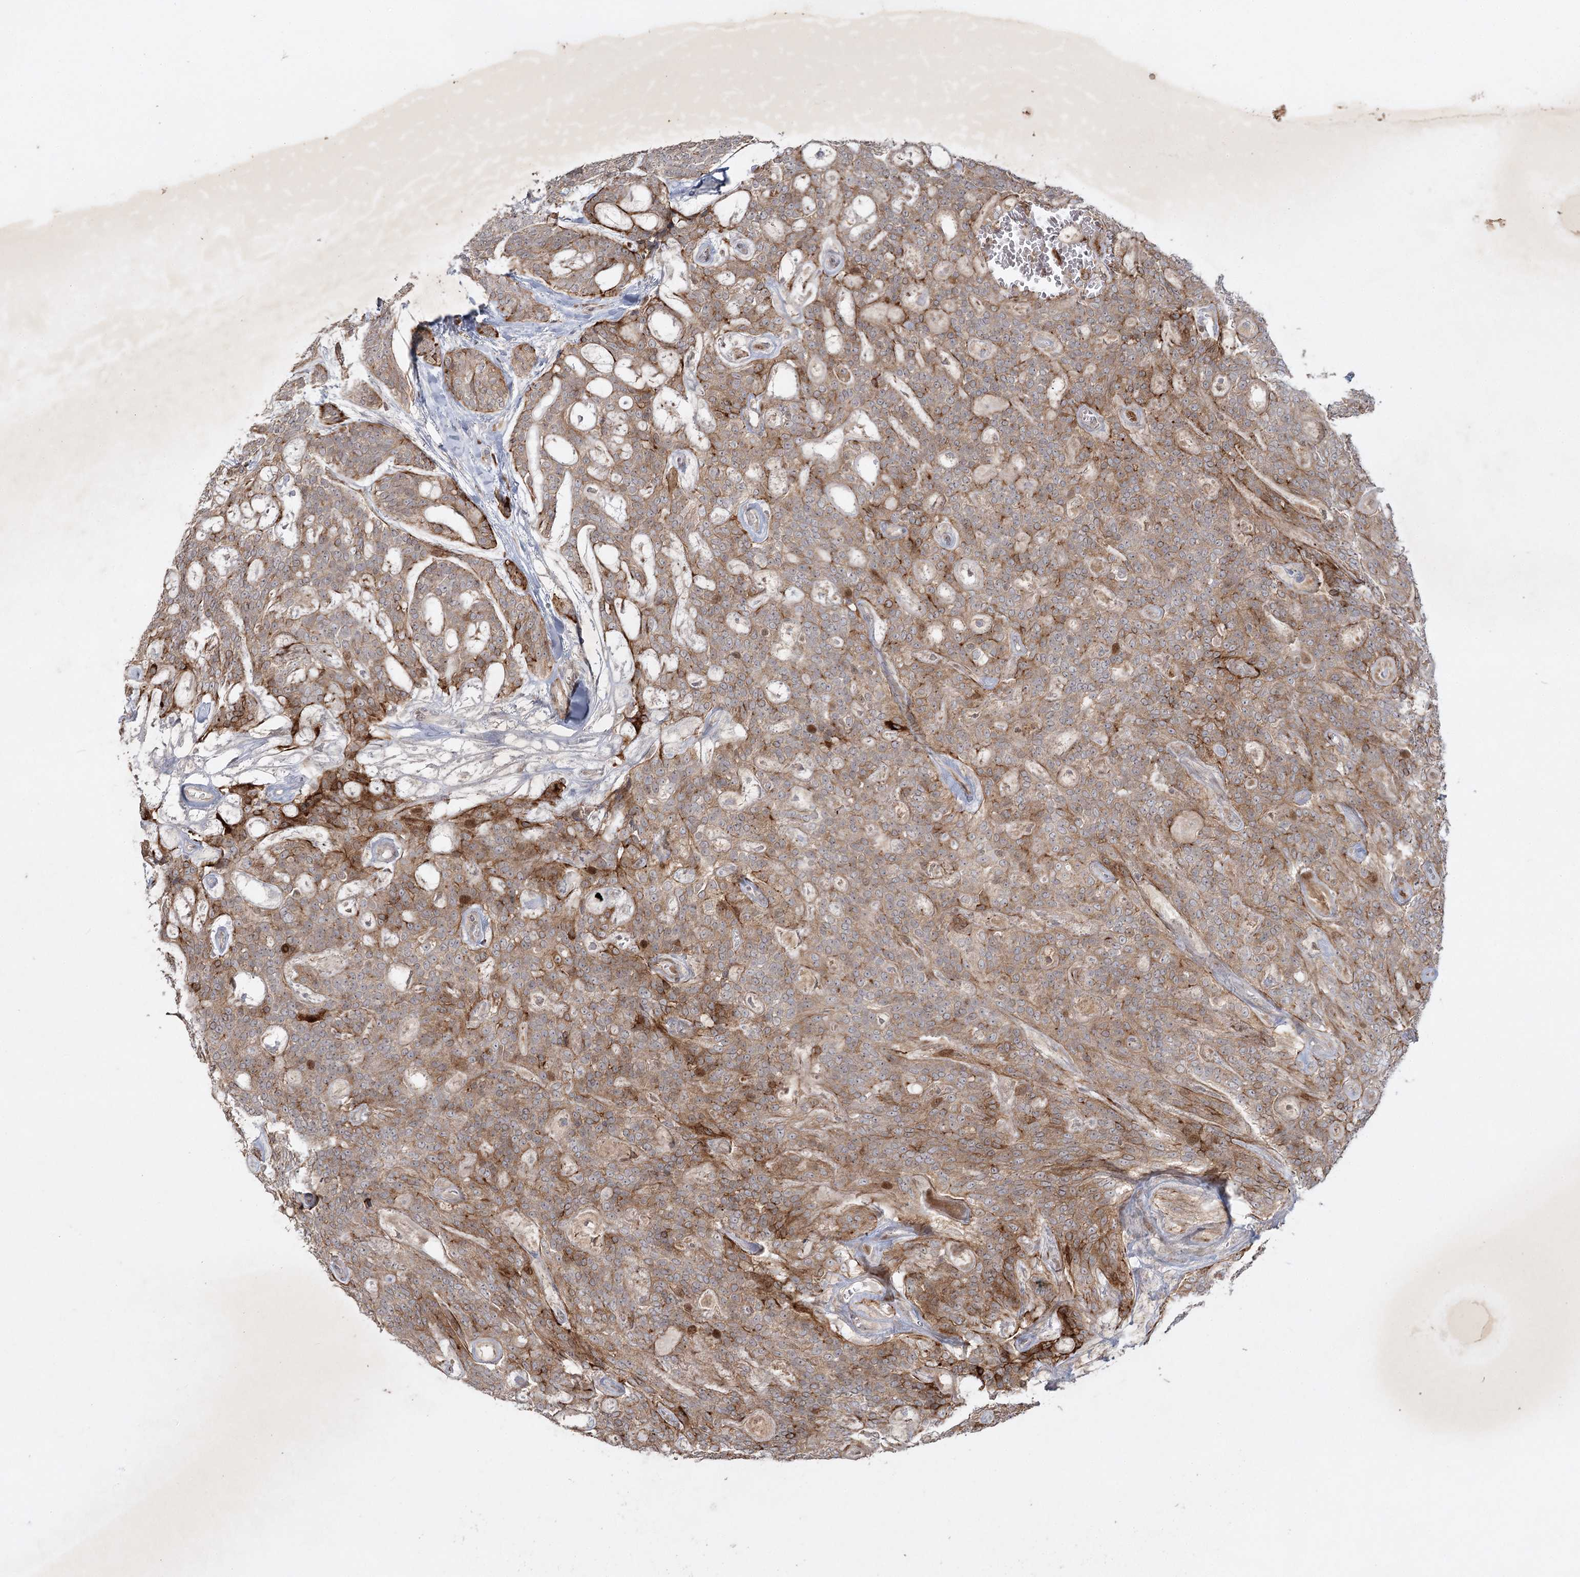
{"staining": {"intensity": "moderate", "quantity": ">75%", "location": "cytoplasmic/membranous"}, "tissue": "head and neck cancer", "cell_type": "Tumor cells", "image_type": "cancer", "snomed": [{"axis": "morphology", "description": "Adenocarcinoma, NOS"}, {"axis": "topography", "description": "Head-Neck"}], "caption": "Adenocarcinoma (head and neck) was stained to show a protein in brown. There is medium levels of moderate cytoplasmic/membranous positivity in approximately >75% of tumor cells. (IHC, brightfield microscopy, high magnification).", "gene": "KBTBD4", "patient": {"sex": "male", "age": 66}}